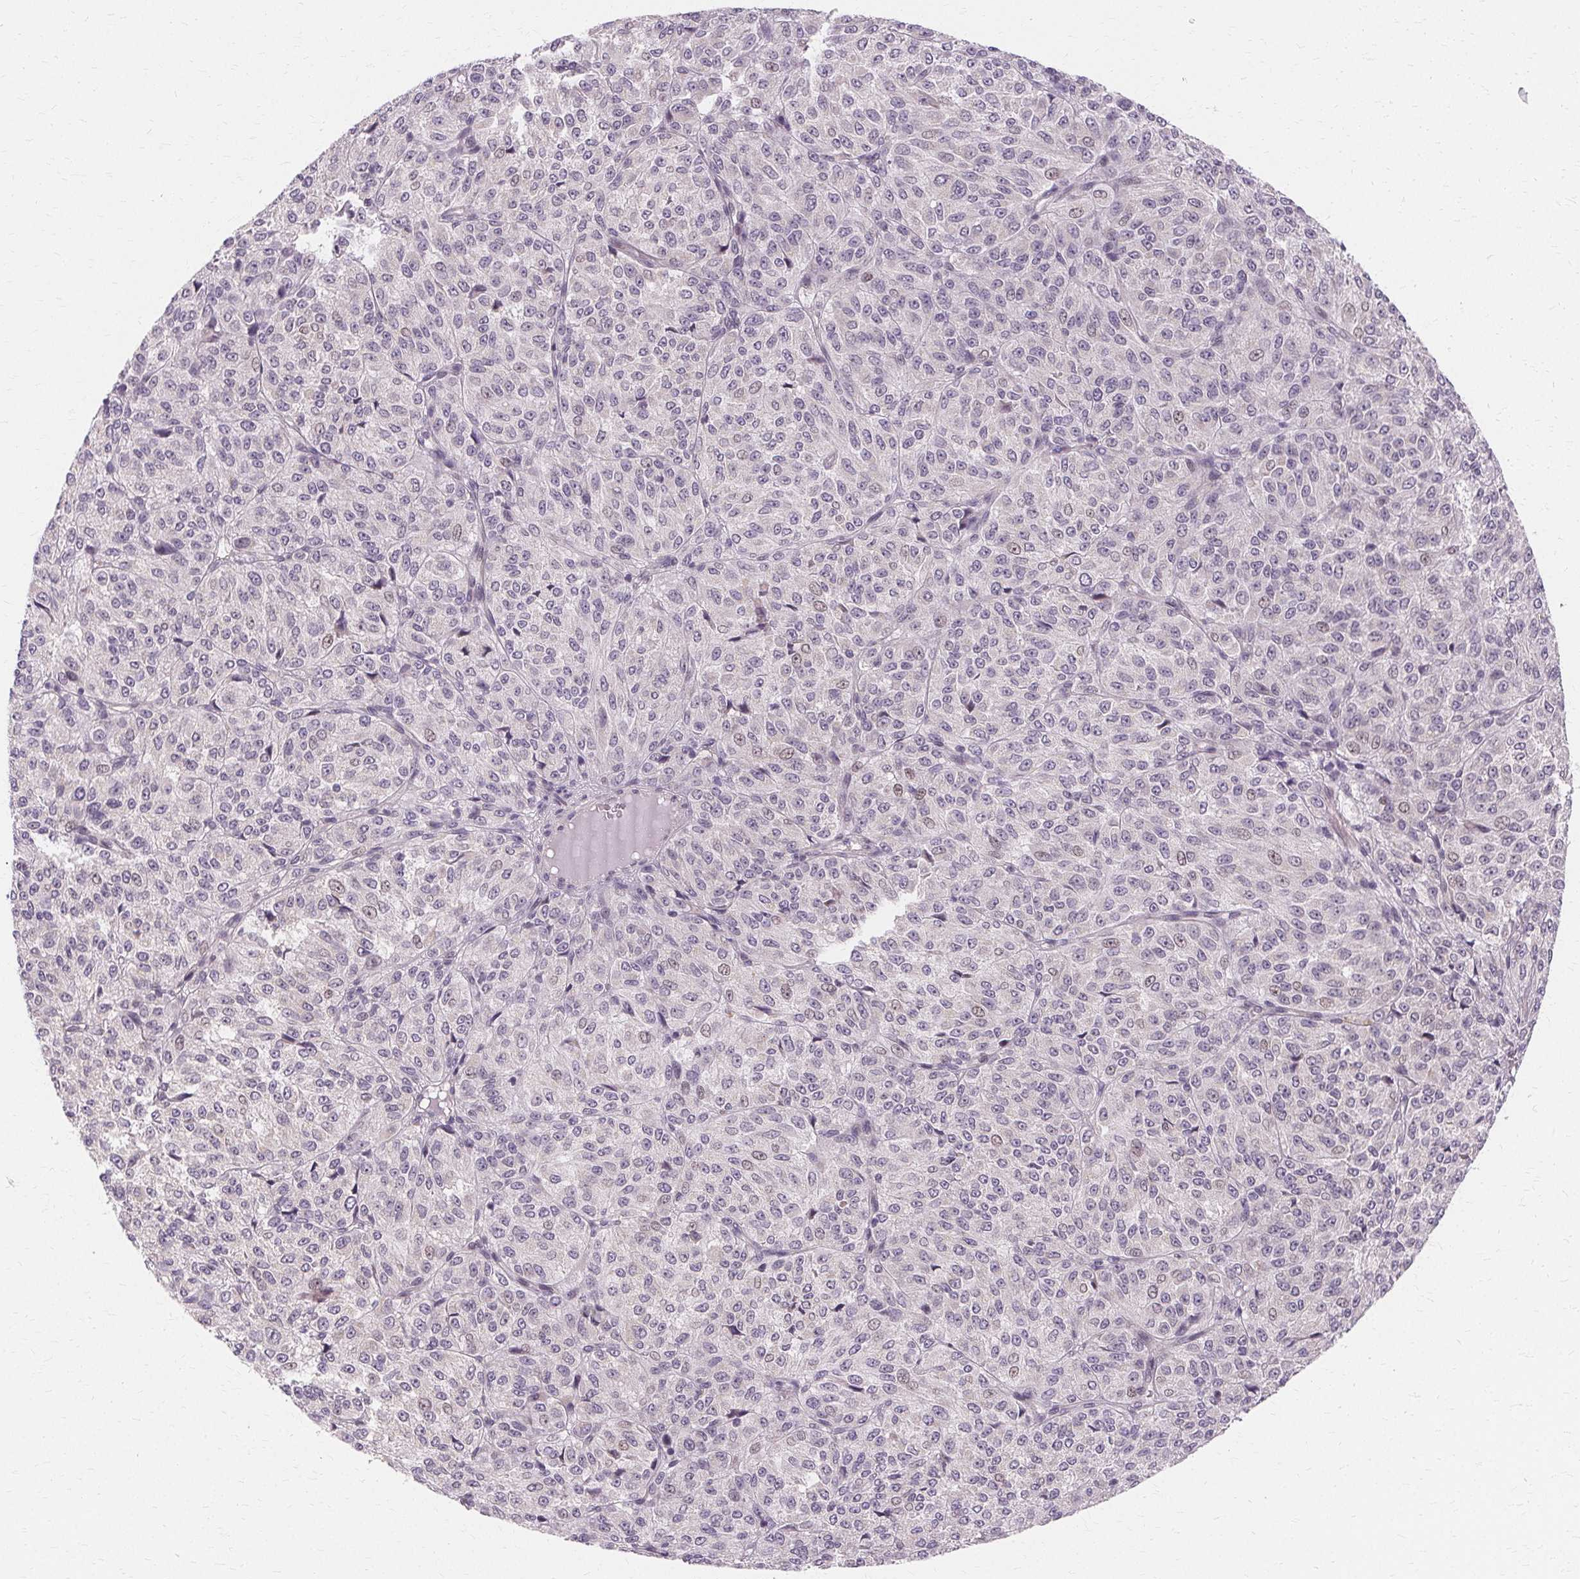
{"staining": {"intensity": "weak", "quantity": "<25%", "location": "nuclear"}, "tissue": "melanoma", "cell_type": "Tumor cells", "image_type": "cancer", "snomed": [{"axis": "morphology", "description": "Malignant melanoma, Metastatic site"}, {"axis": "topography", "description": "Brain"}], "caption": "The micrograph demonstrates no staining of tumor cells in malignant melanoma (metastatic site). (Brightfield microscopy of DAB (3,3'-diaminobenzidine) immunohistochemistry at high magnification).", "gene": "USP8", "patient": {"sex": "female", "age": 56}}